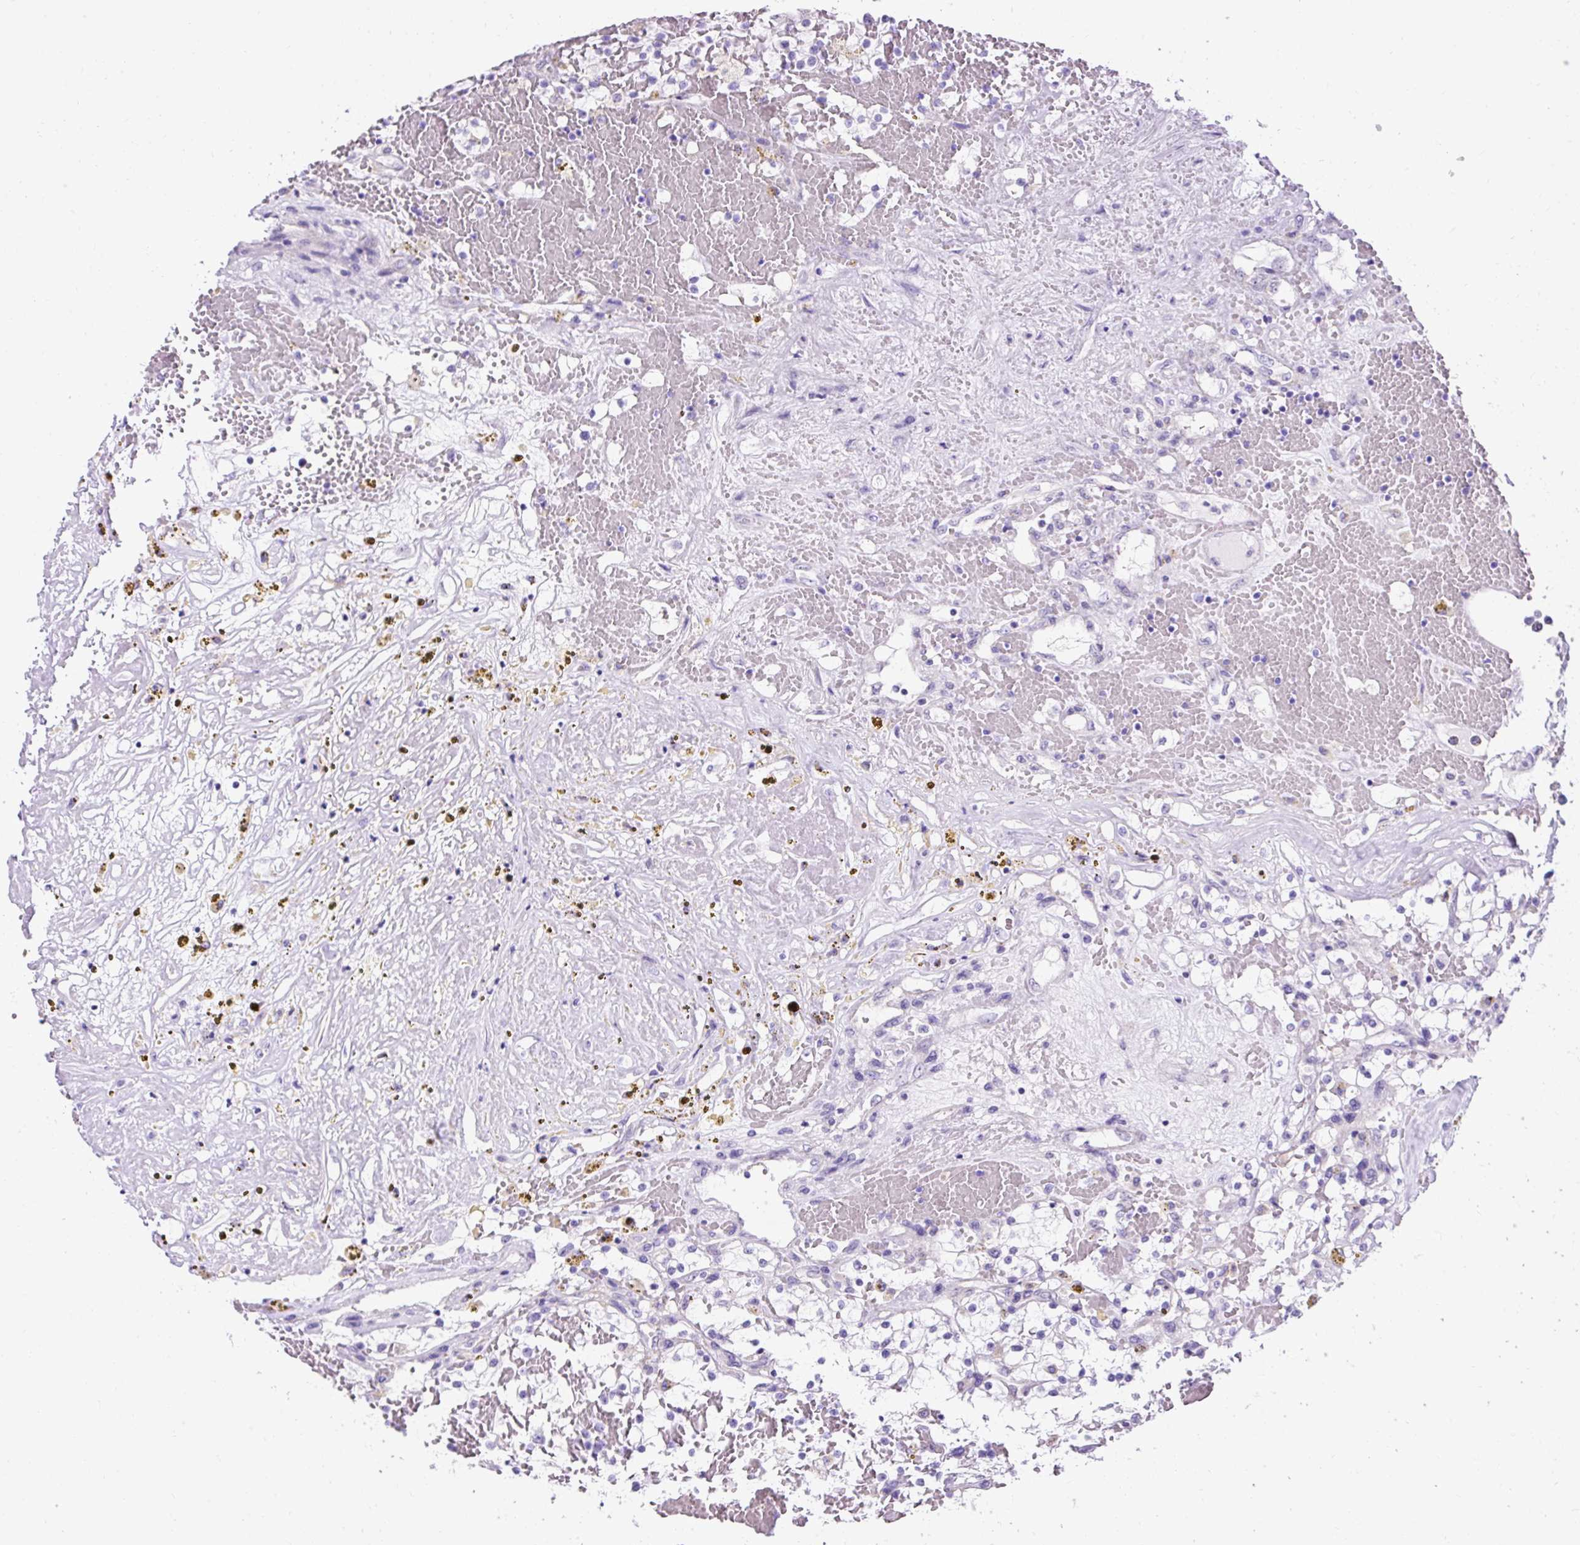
{"staining": {"intensity": "negative", "quantity": "none", "location": "none"}, "tissue": "renal cancer", "cell_type": "Tumor cells", "image_type": "cancer", "snomed": [{"axis": "morphology", "description": "Normal tissue, NOS"}, {"axis": "morphology", "description": "Adenocarcinoma, NOS"}, {"axis": "topography", "description": "Kidney"}], "caption": "Protein analysis of adenocarcinoma (renal) shows no significant positivity in tumor cells.", "gene": "KRT12", "patient": {"sex": "male", "age": 68}}